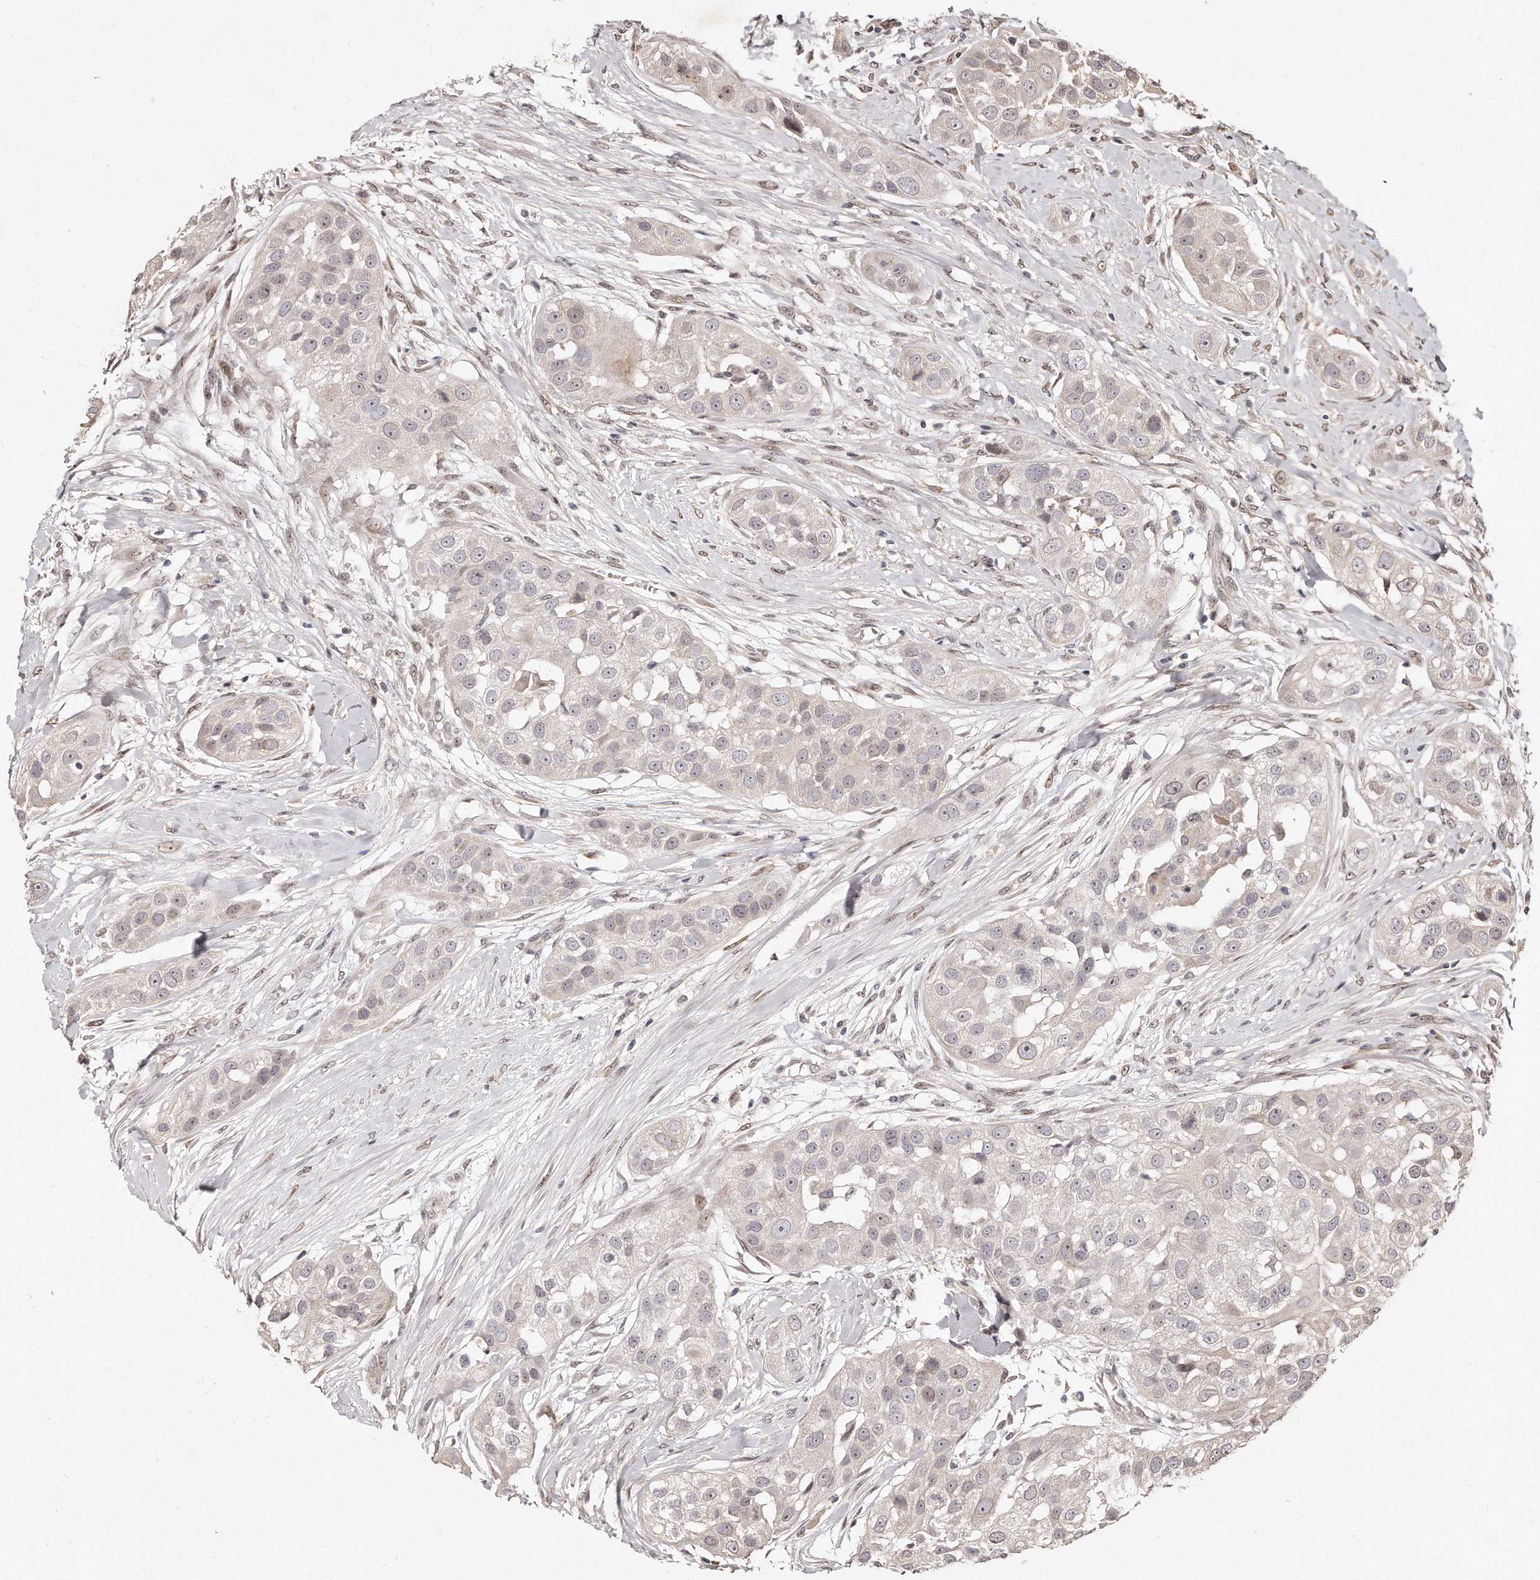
{"staining": {"intensity": "negative", "quantity": "none", "location": "none"}, "tissue": "head and neck cancer", "cell_type": "Tumor cells", "image_type": "cancer", "snomed": [{"axis": "morphology", "description": "Normal tissue, NOS"}, {"axis": "morphology", "description": "Squamous cell carcinoma, NOS"}, {"axis": "topography", "description": "Skeletal muscle"}, {"axis": "topography", "description": "Head-Neck"}], "caption": "This is a photomicrograph of immunohistochemistry (IHC) staining of head and neck squamous cell carcinoma, which shows no staining in tumor cells.", "gene": "HASPIN", "patient": {"sex": "male", "age": 51}}